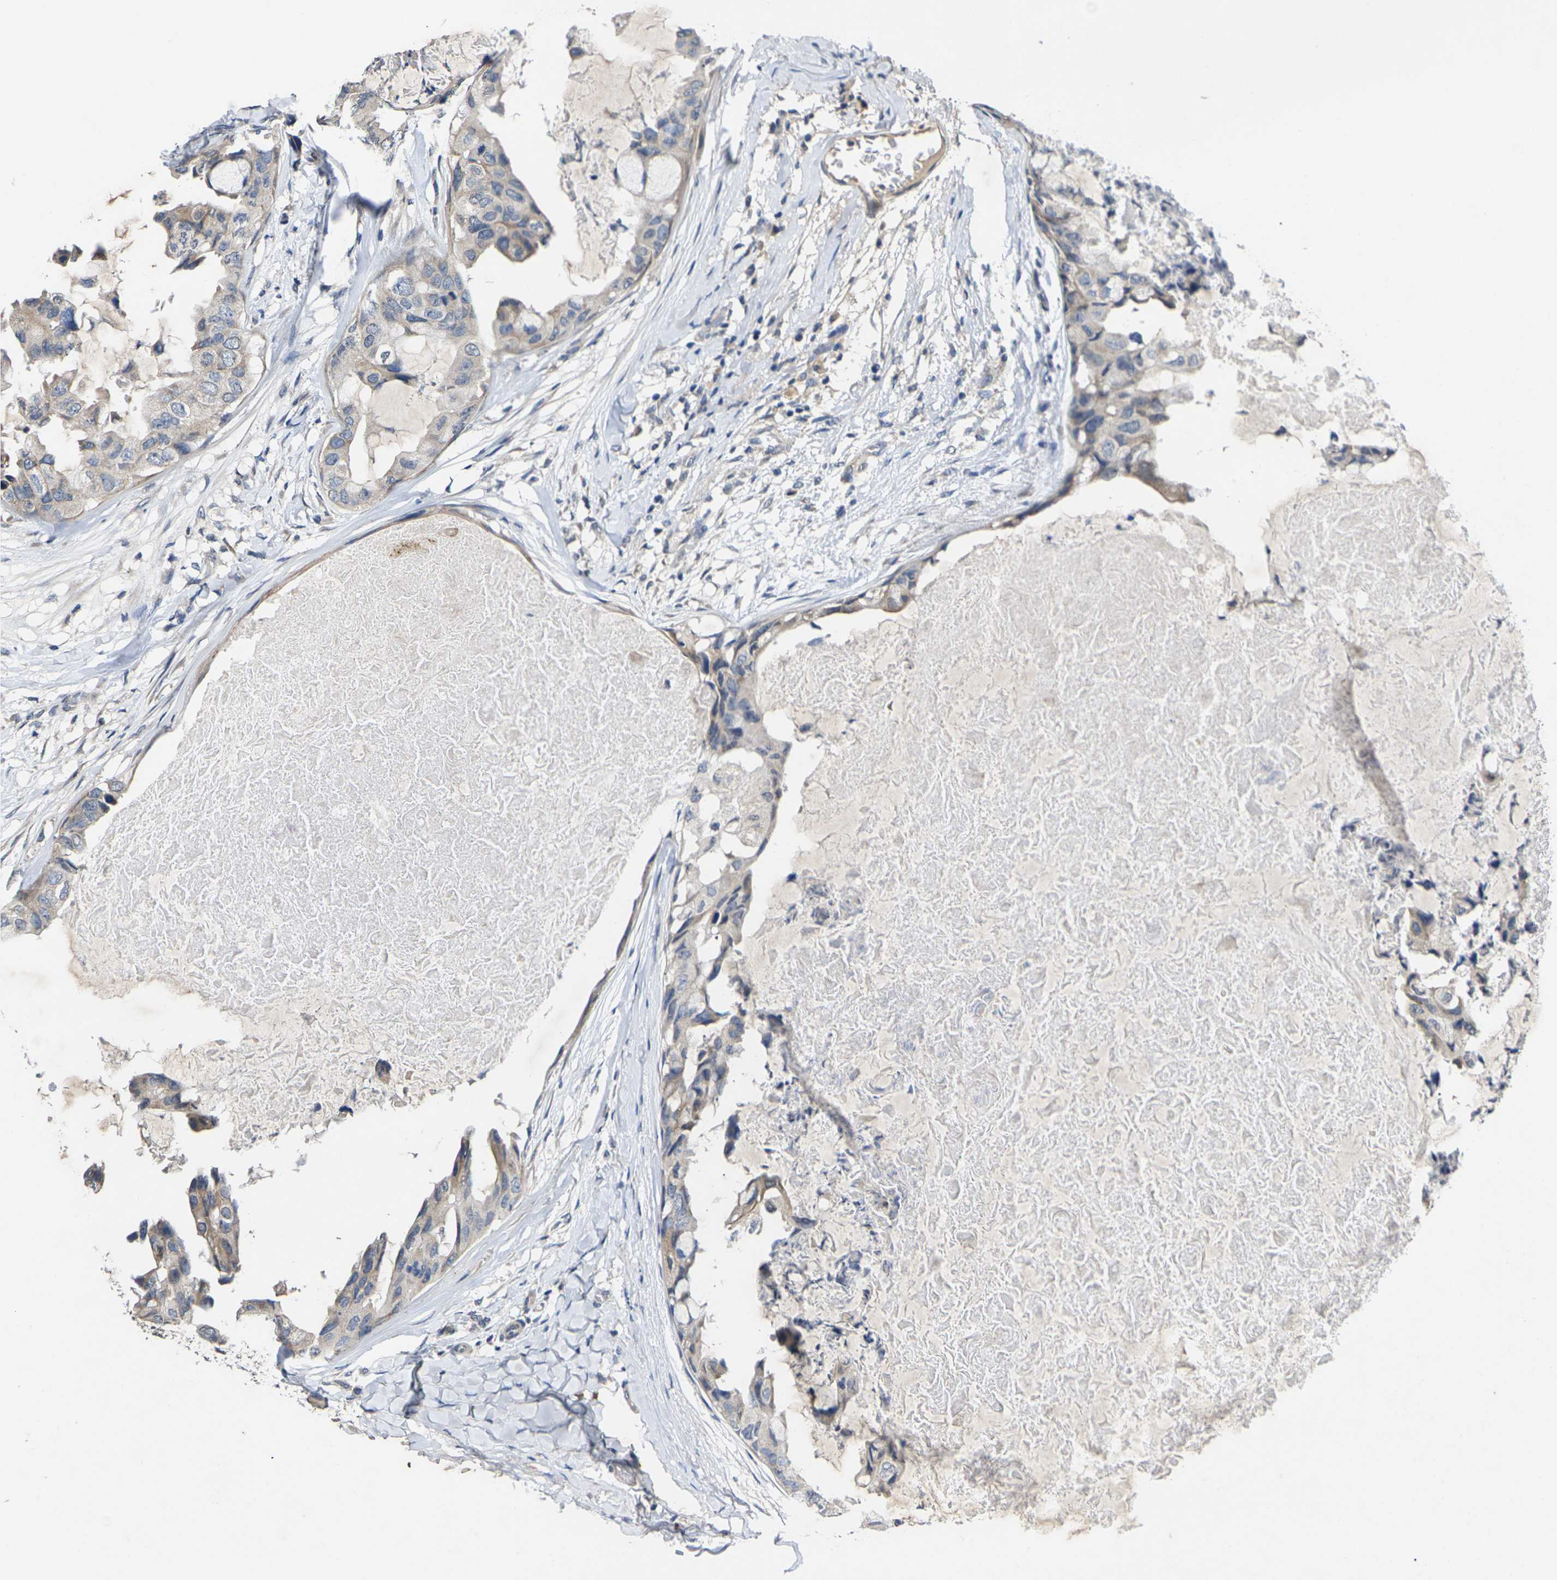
{"staining": {"intensity": "weak", "quantity": "<25%", "location": "cytoplasmic/membranous"}, "tissue": "breast cancer", "cell_type": "Tumor cells", "image_type": "cancer", "snomed": [{"axis": "morphology", "description": "Duct carcinoma"}, {"axis": "topography", "description": "Breast"}], "caption": "The micrograph displays no significant staining in tumor cells of invasive ductal carcinoma (breast).", "gene": "SLC2A2", "patient": {"sex": "female", "age": 40}}